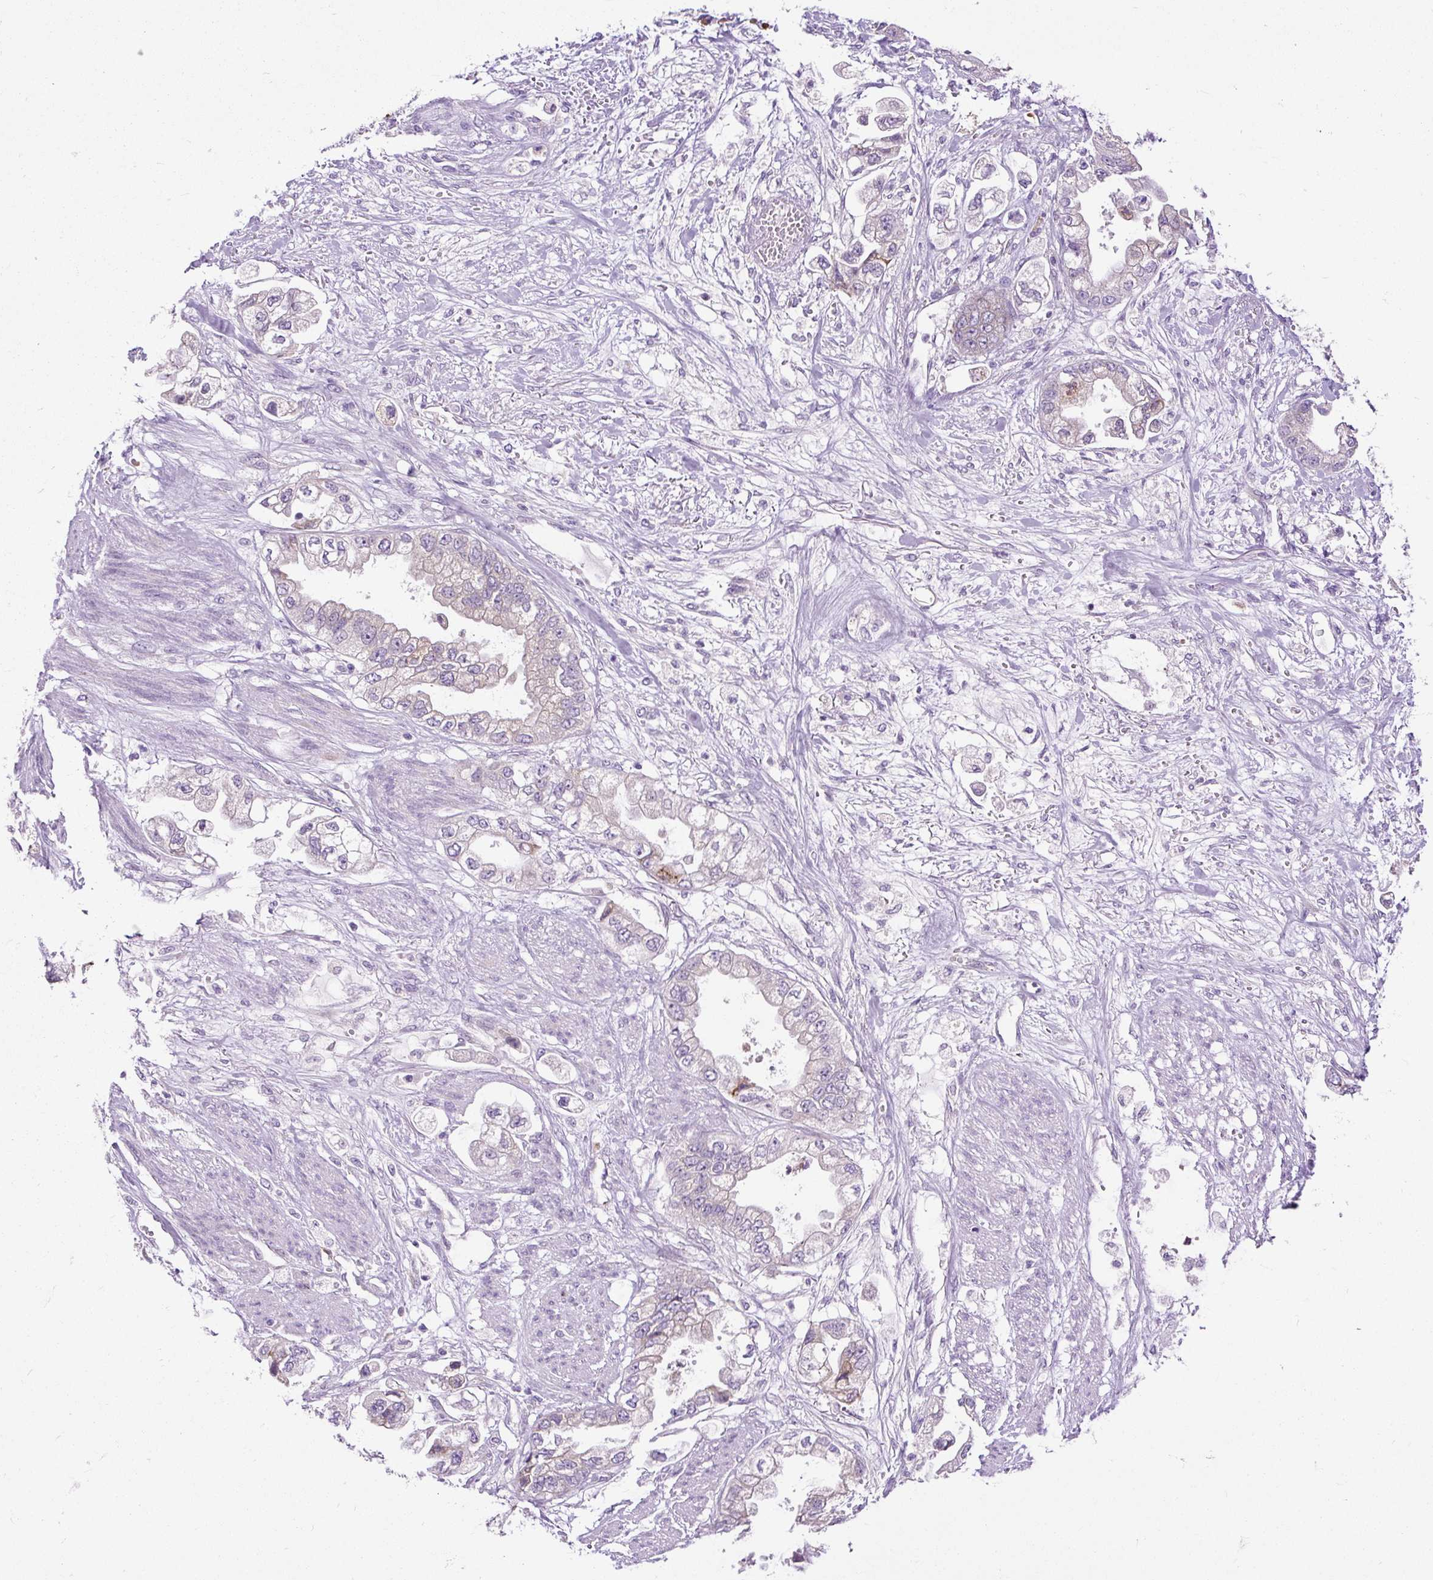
{"staining": {"intensity": "negative", "quantity": "none", "location": "none"}, "tissue": "stomach cancer", "cell_type": "Tumor cells", "image_type": "cancer", "snomed": [{"axis": "morphology", "description": "Adenocarcinoma, NOS"}, {"axis": "topography", "description": "Stomach"}], "caption": "Immunohistochemistry (IHC) of human stomach cancer (adenocarcinoma) demonstrates no positivity in tumor cells.", "gene": "FMC1", "patient": {"sex": "male", "age": 62}}